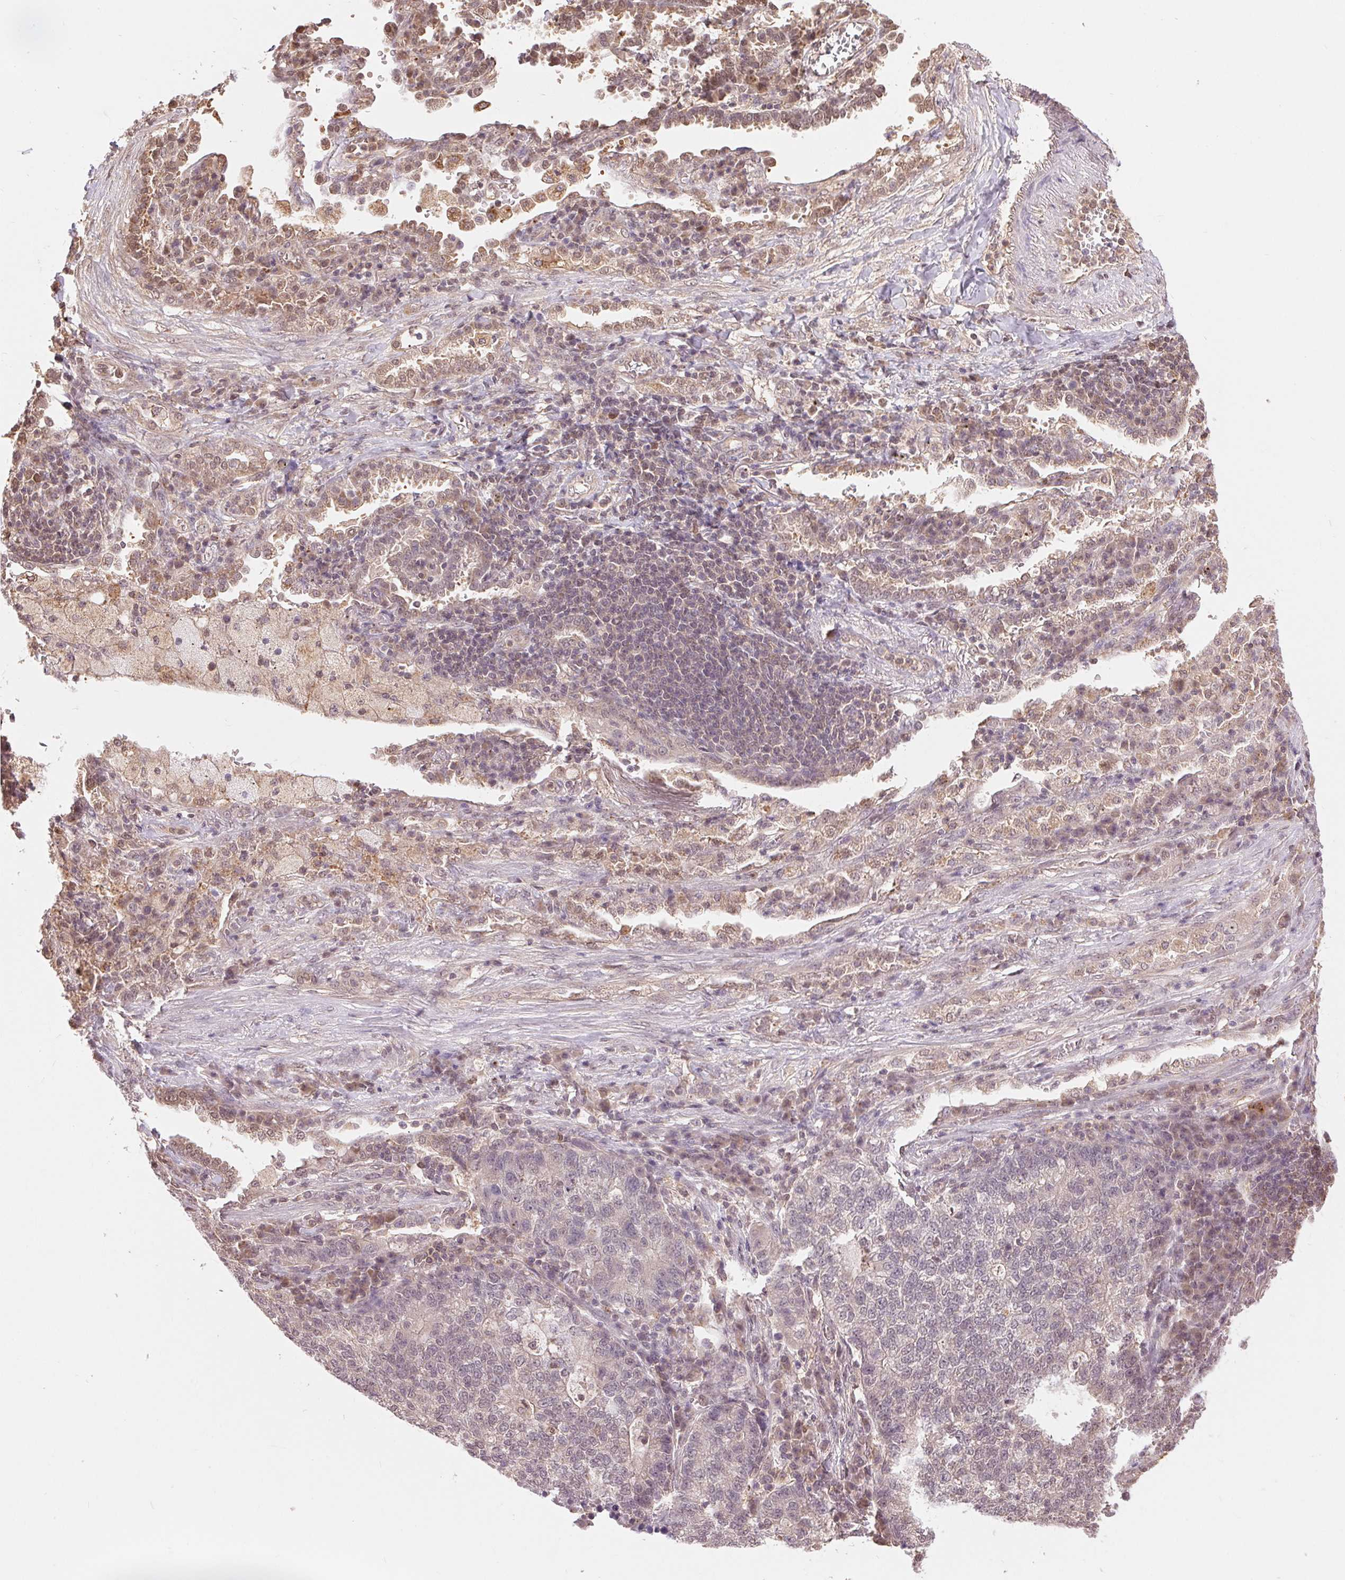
{"staining": {"intensity": "negative", "quantity": "none", "location": "none"}, "tissue": "lung cancer", "cell_type": "Tumor cells", "image_type": "cancer", "snomed": [{"axis": "morphology", "description": "Adenocarcinoma, NOS"}, {"axis": "topography", "description": "Lung"}], "caption": "Protein analysis of lung cancer (adenocarcinoma) displays no significant staining in tumor cells. (Stains: DAB immunohistochemistry (IHC) with hematoxylin counter stain, Microscopy: brightfield microscopy at high magnification).", "gene": "TMEM273", "patient": {"sex": "male", "age": 57}}